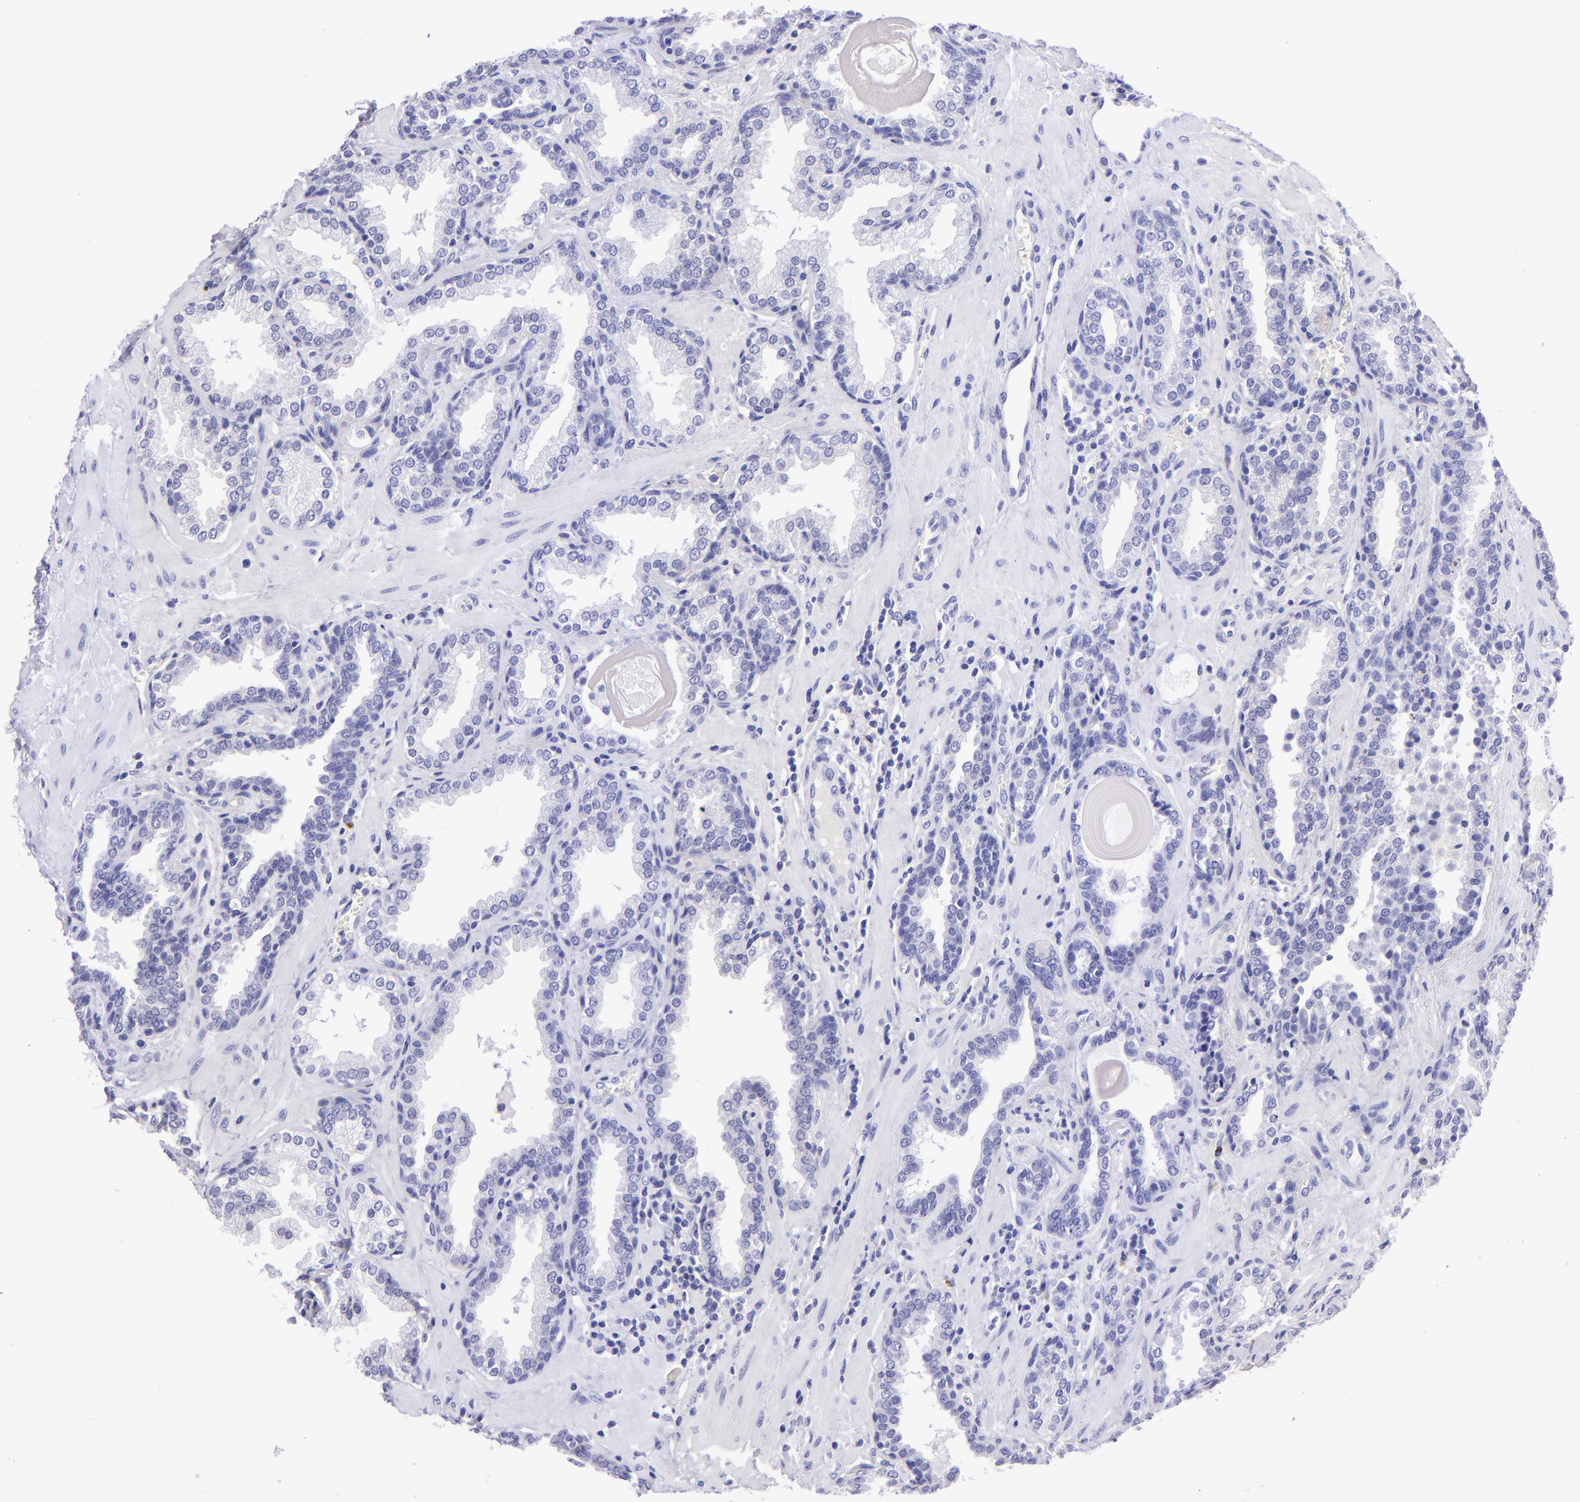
{"staining": {"intensity": "negative", "quantity": "none", "location": "none"}, "tissue": "prostate", "cell_type": "Glandular cells", "image_type": "normal", "snomed": [{"axis": "morphology", "description": "Normal tissue, NOS"}, {"axis": "topography", "description": "Prostate"}], "caption": "Immunohistochemistry (IHC) micrograph of benign prostate stained for a protein (brown), which displays no positivity in glandular cells.", "gene": "TYRP1", "patient": {"sex": "male", "age": 51}}